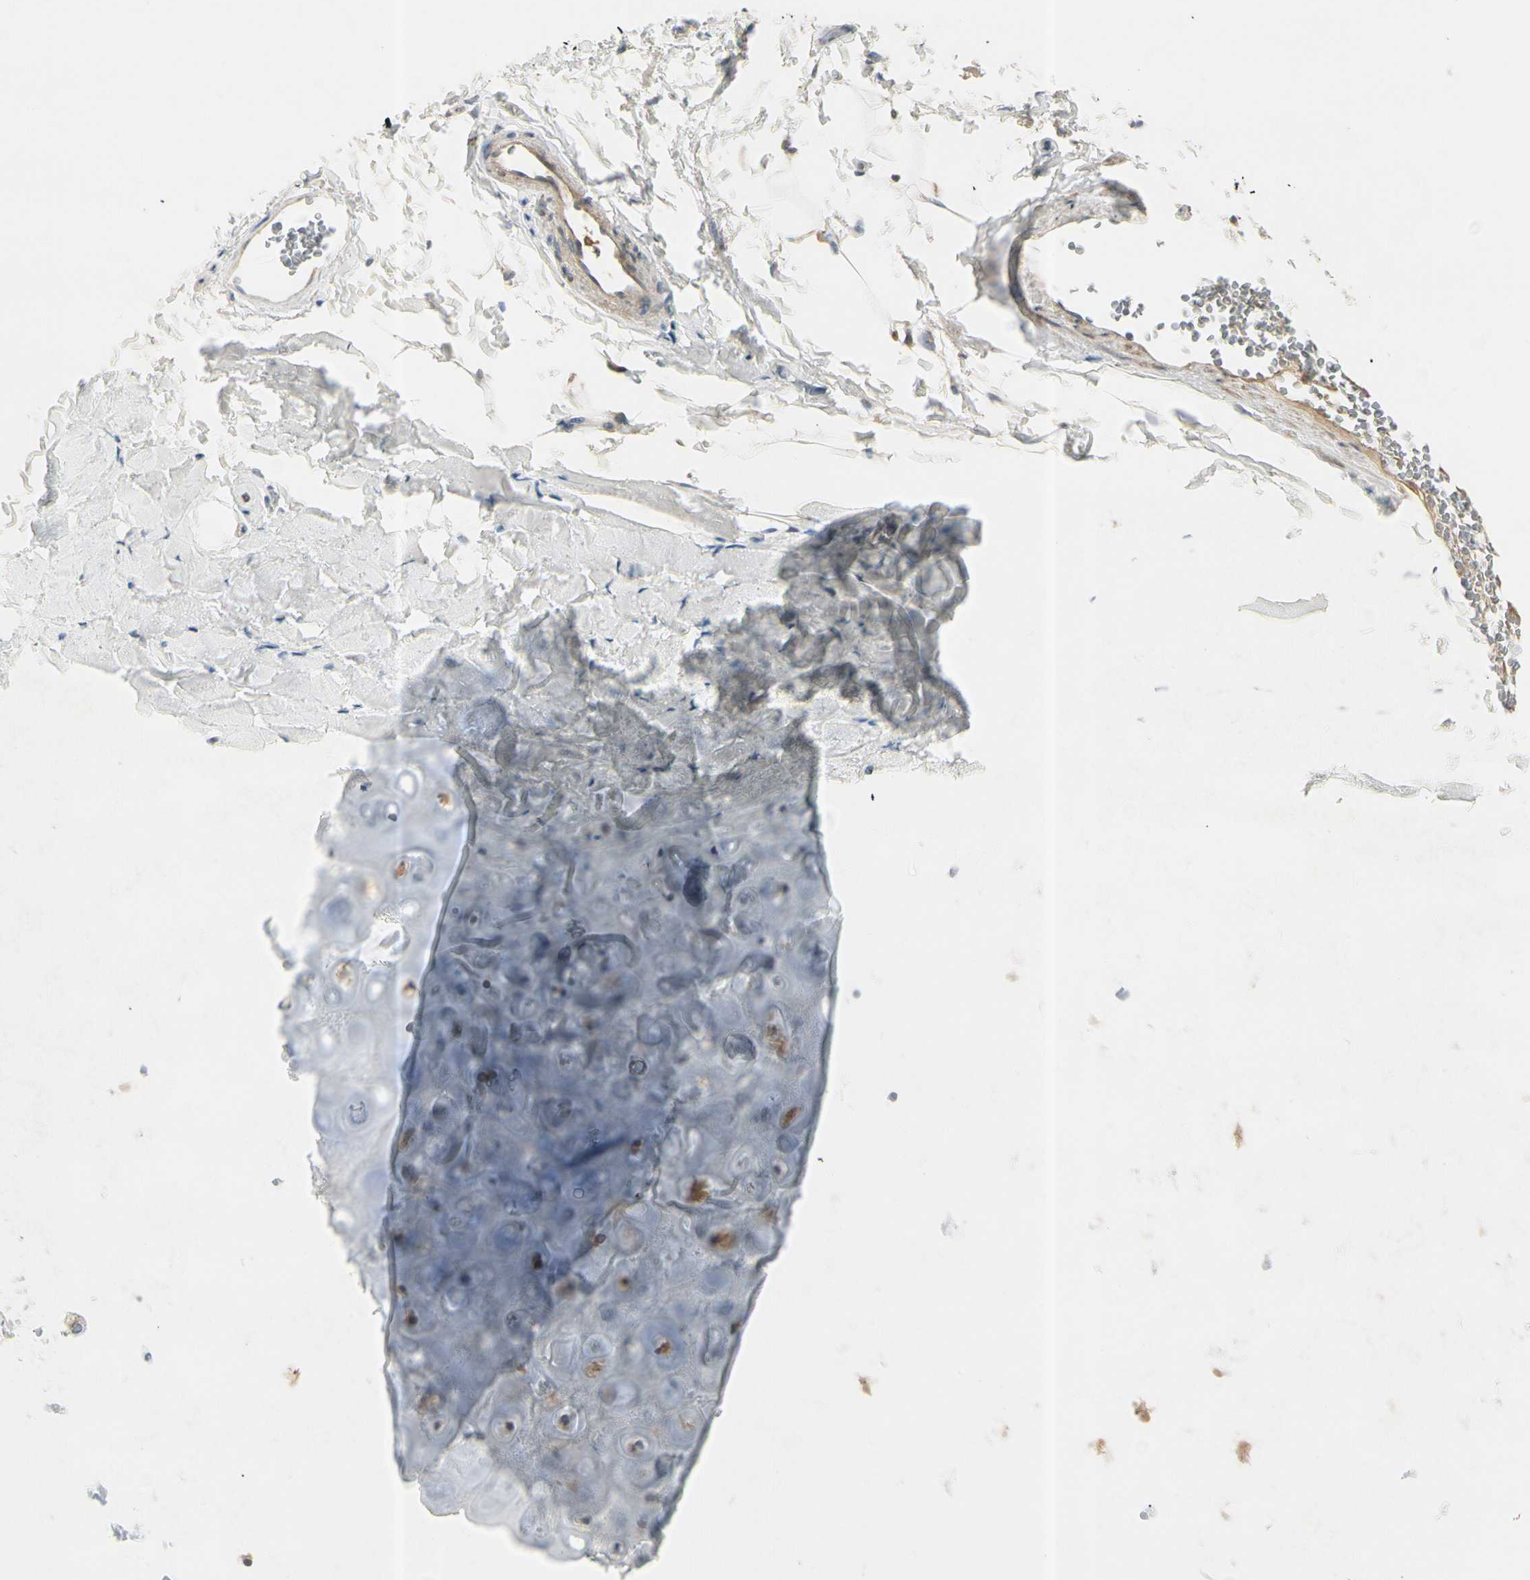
{"staining": {"intensity": "moderate", "quantity": ">75%", "location": "cytoplasmic/membranous"}, "tissue": "adipose tissue", "cell_type": "Adipocytes", "image_type": "normal", "snomed": [{"axis": "morphology", "description": "Normal tissue, NOS"}, {"axis": "topography", "description": "Cartilage tissue"}, {"axis": "topography", "description": "Bronchus"}], "caption": "Immunohistochemical staining of unremarkable human adipose tissue shows medium levels of moderate cytoplasmic/membranous staining in approximately >75% of adipocytes.", "gene": "CYP2E1", "patient": {"sex": "female", "age": 73}}